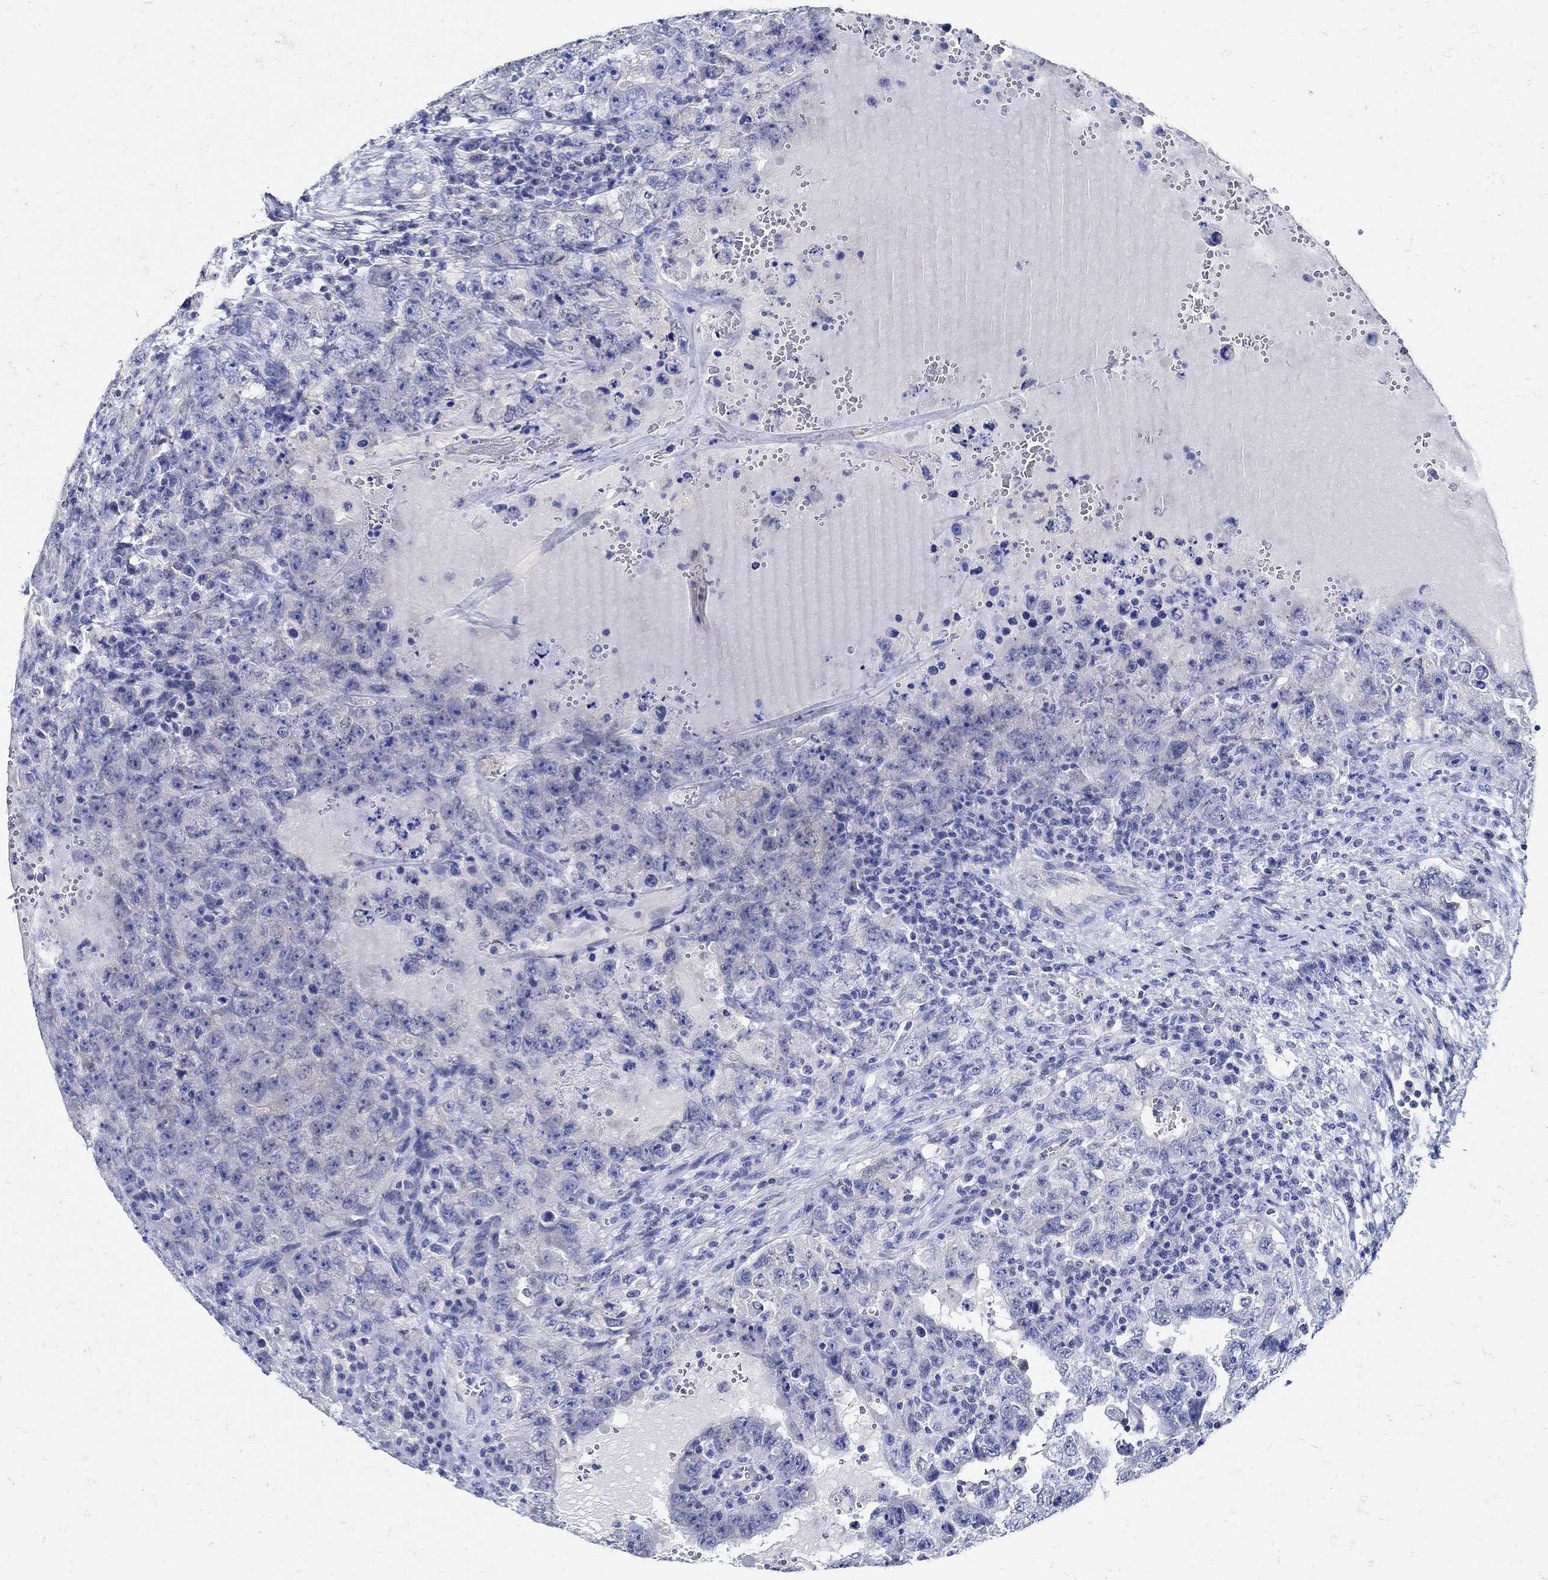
{"staining": {"intensity": "negative", "quantity": "none", "location": "none"}, "tissue": "testis cancer", "cell_type": "Tumor cells", "image_type": "cancer", "snomed": [{"axis": "morphology", "description": "Carcinoma, Embryonal, NOS"}, {"axis": "topography", "description": "Testis"}], "caption": "Immunohistochemical staining of human testis embryonal carcinoma displays no significant expression in tumor cells.", "gene": "NOS1", "patient": {"sex": "male", "age": 26}}